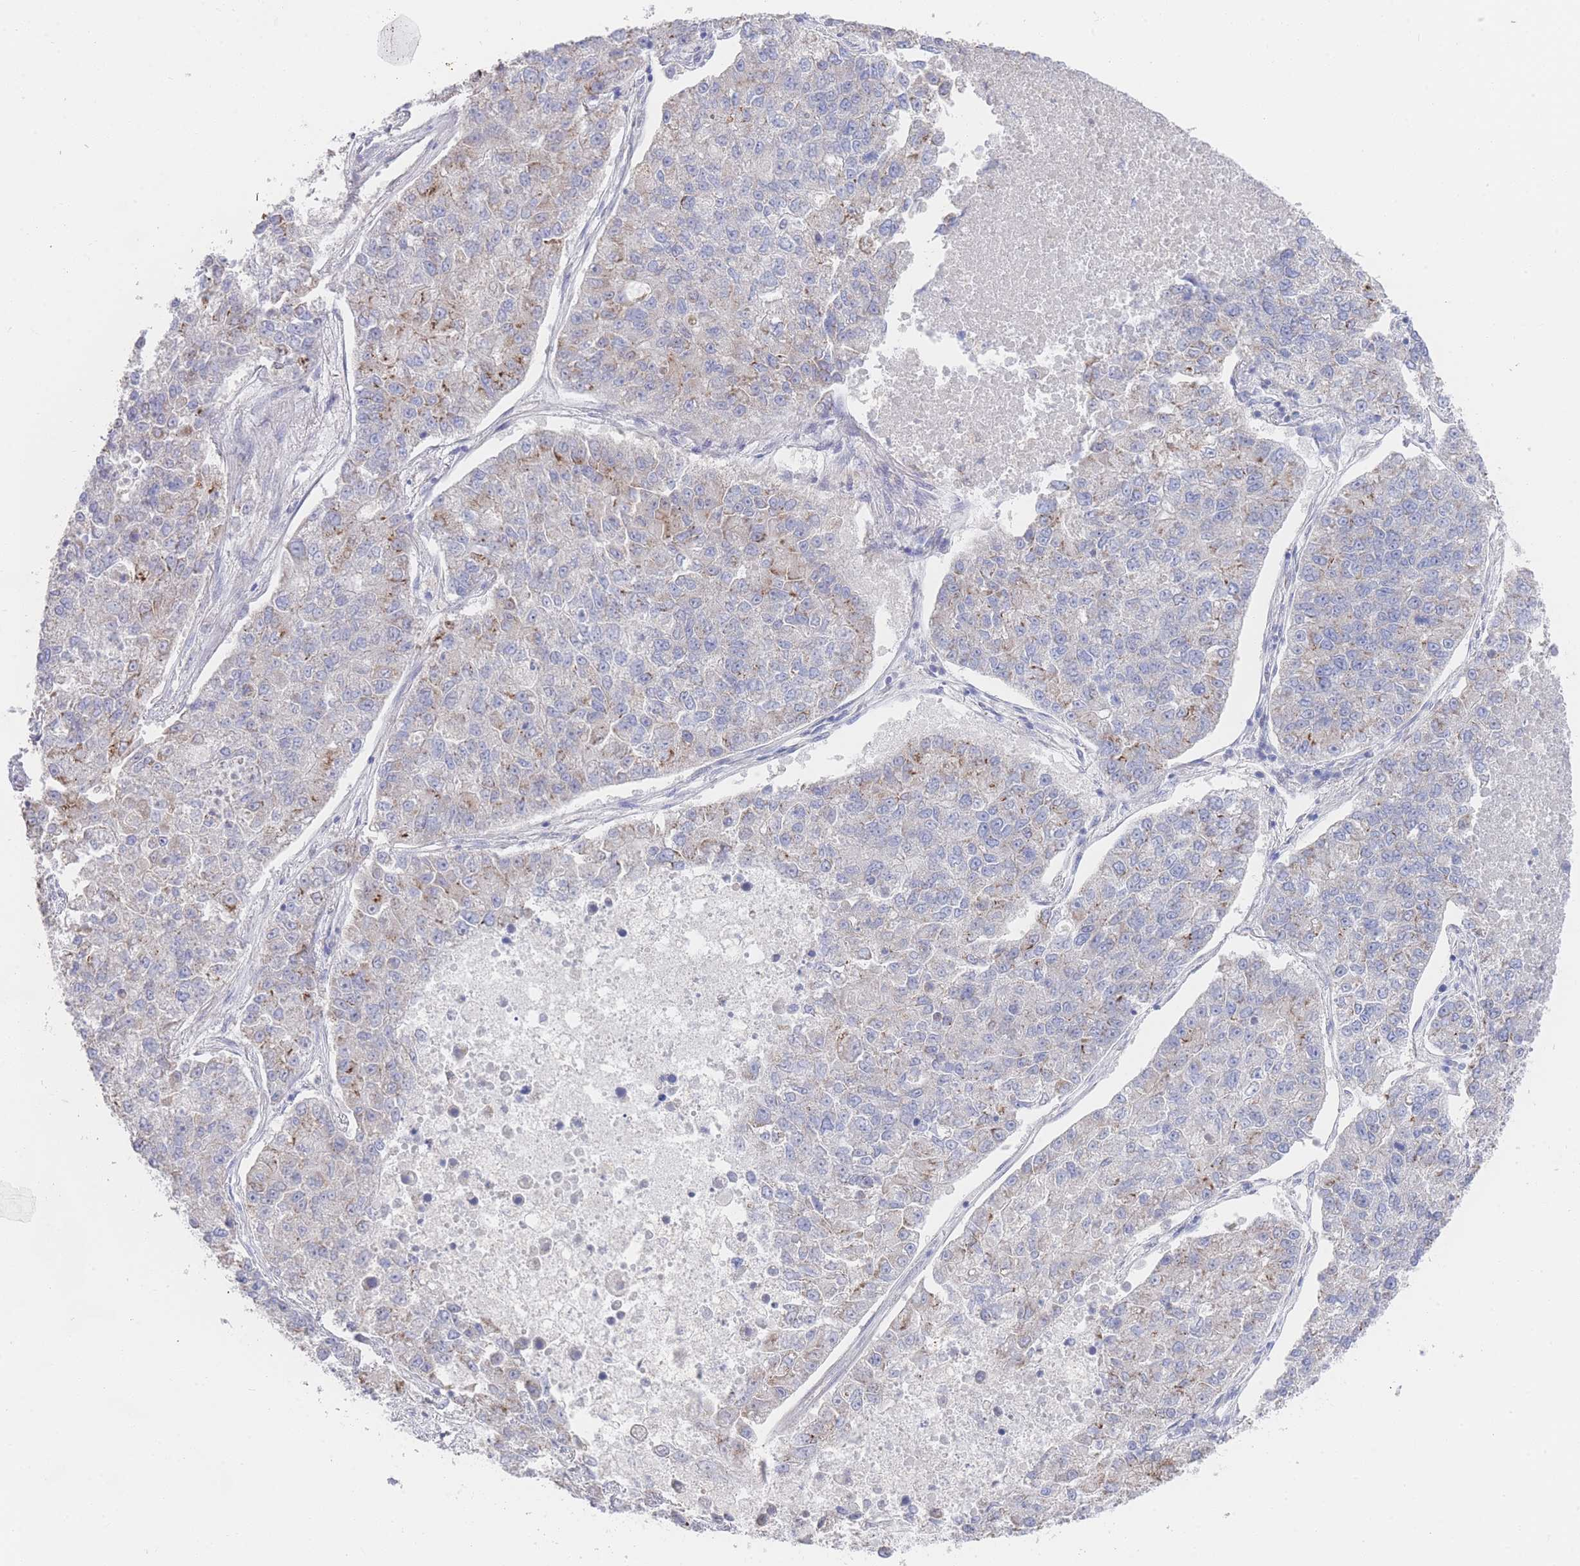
{"staining": {"intensity": "weak", "quantity": "<25%", "location": "cytoplasmic/membranous"}, "tissue": "lung cancer", "cell_type": "Tumor cells", "image_type": "cancer", "snomed": [{"axis": "morphology", "description": "Adenocarcinoma, NOS"}, {"axis": "topography", "description": "Lung"}], "caption": "A micrograph of lung adenocarcinoma stained for a protein shows no brown staining in tumor cells.", "gene": "ZNF142", "patient": {"sex": "male", "age": 49}}